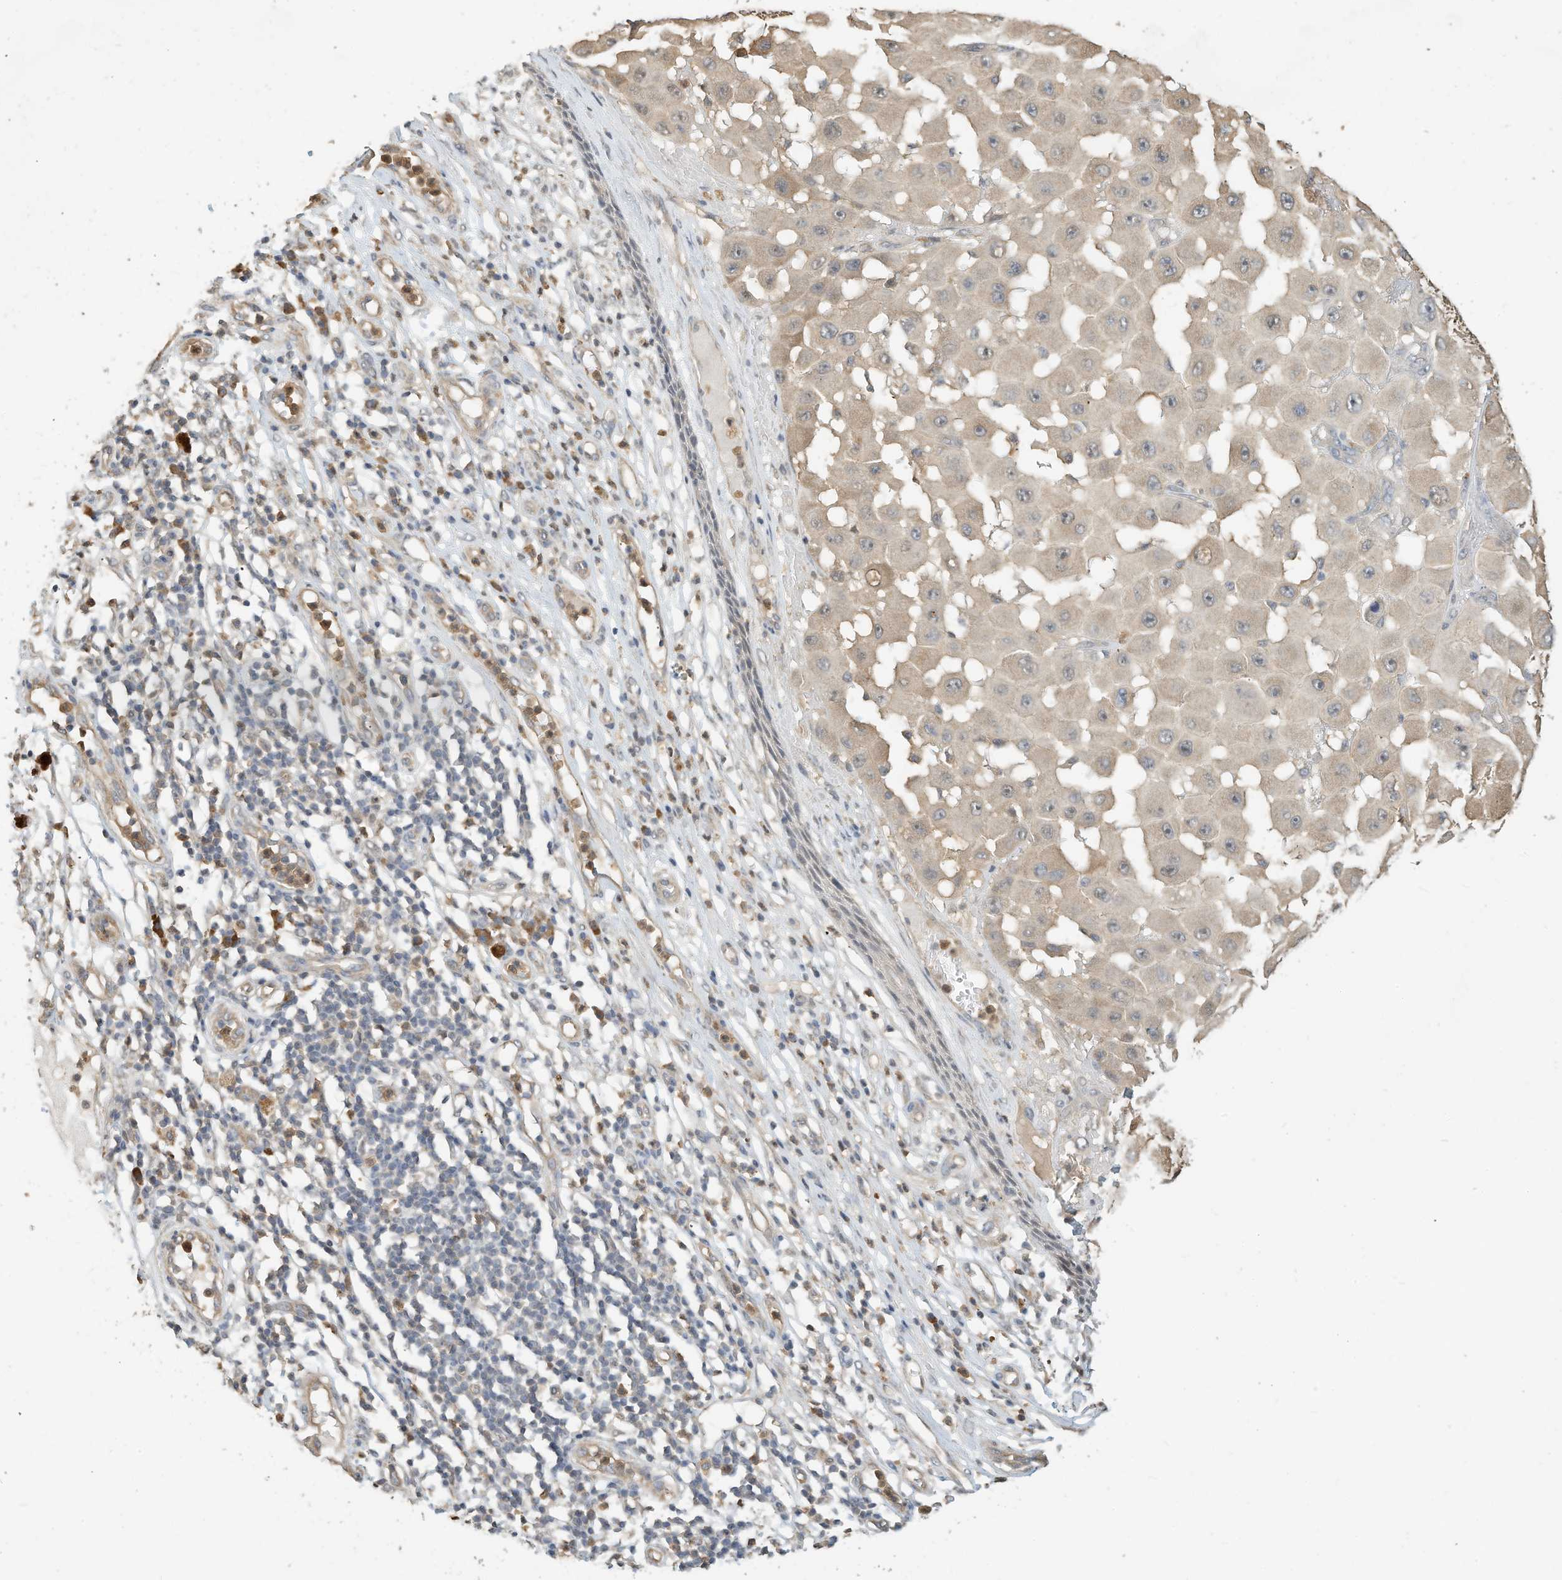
{"staining": {"intensity": "weak", "quantity": "<25%", "location": "cytoplasmic/membranous"}, "tissue": "melanoma", "cell_type": "Tumor cells", "image_type": "cancer", "snomed": [{"axis": "morphology", "description": "Malignant melanoma, NOS"}, {"axis": "topography", "description": "Skin"}], "caption": "Human malignant melanoma stained for a protein using IHC exhibits no staining in tumor cells.", "gene": "OFD1", "patient": {"sex": "female", "age": 81}}